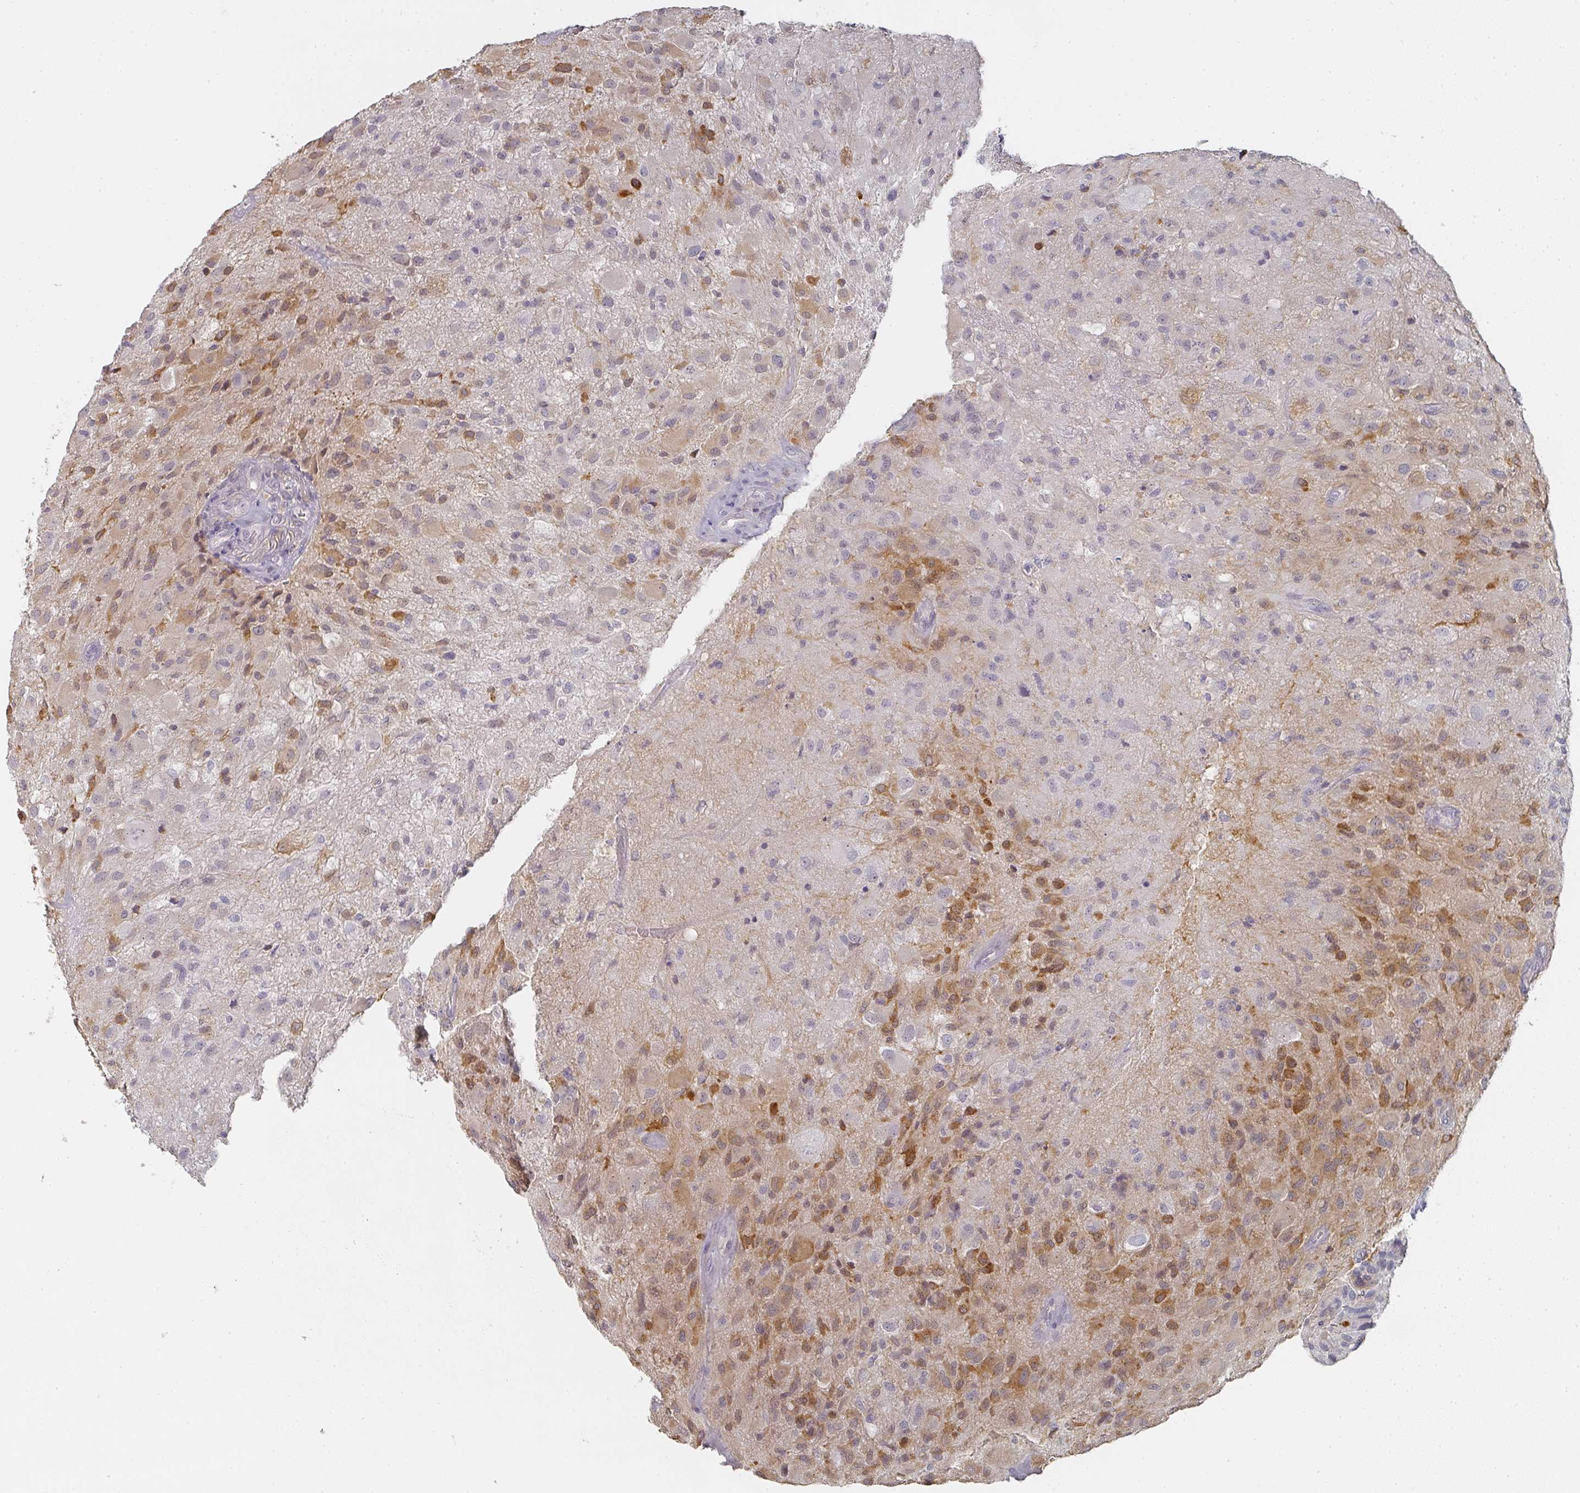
{"staining": {"intensity": "moderate", "quantity": "<25%", "location": "cytoplasmic/membranous,nuclear"}, "tissue": "glioma", "cell_type": "Tumor cells", "image_type": "cancer", "snomed": [{"axis": "morphology", "description": "Glioma, malignant, High grade"}, {"axis": "topography", "description": "Brain"}], "caption": "Moderate cytoplasmic/membranous and nuclear protein staining is appreciated in approximately <25% of tumor cells in malignant glioma (high-grade).", "gene": "SHISA2", "patient": {"sex": "female", "age": 67}}